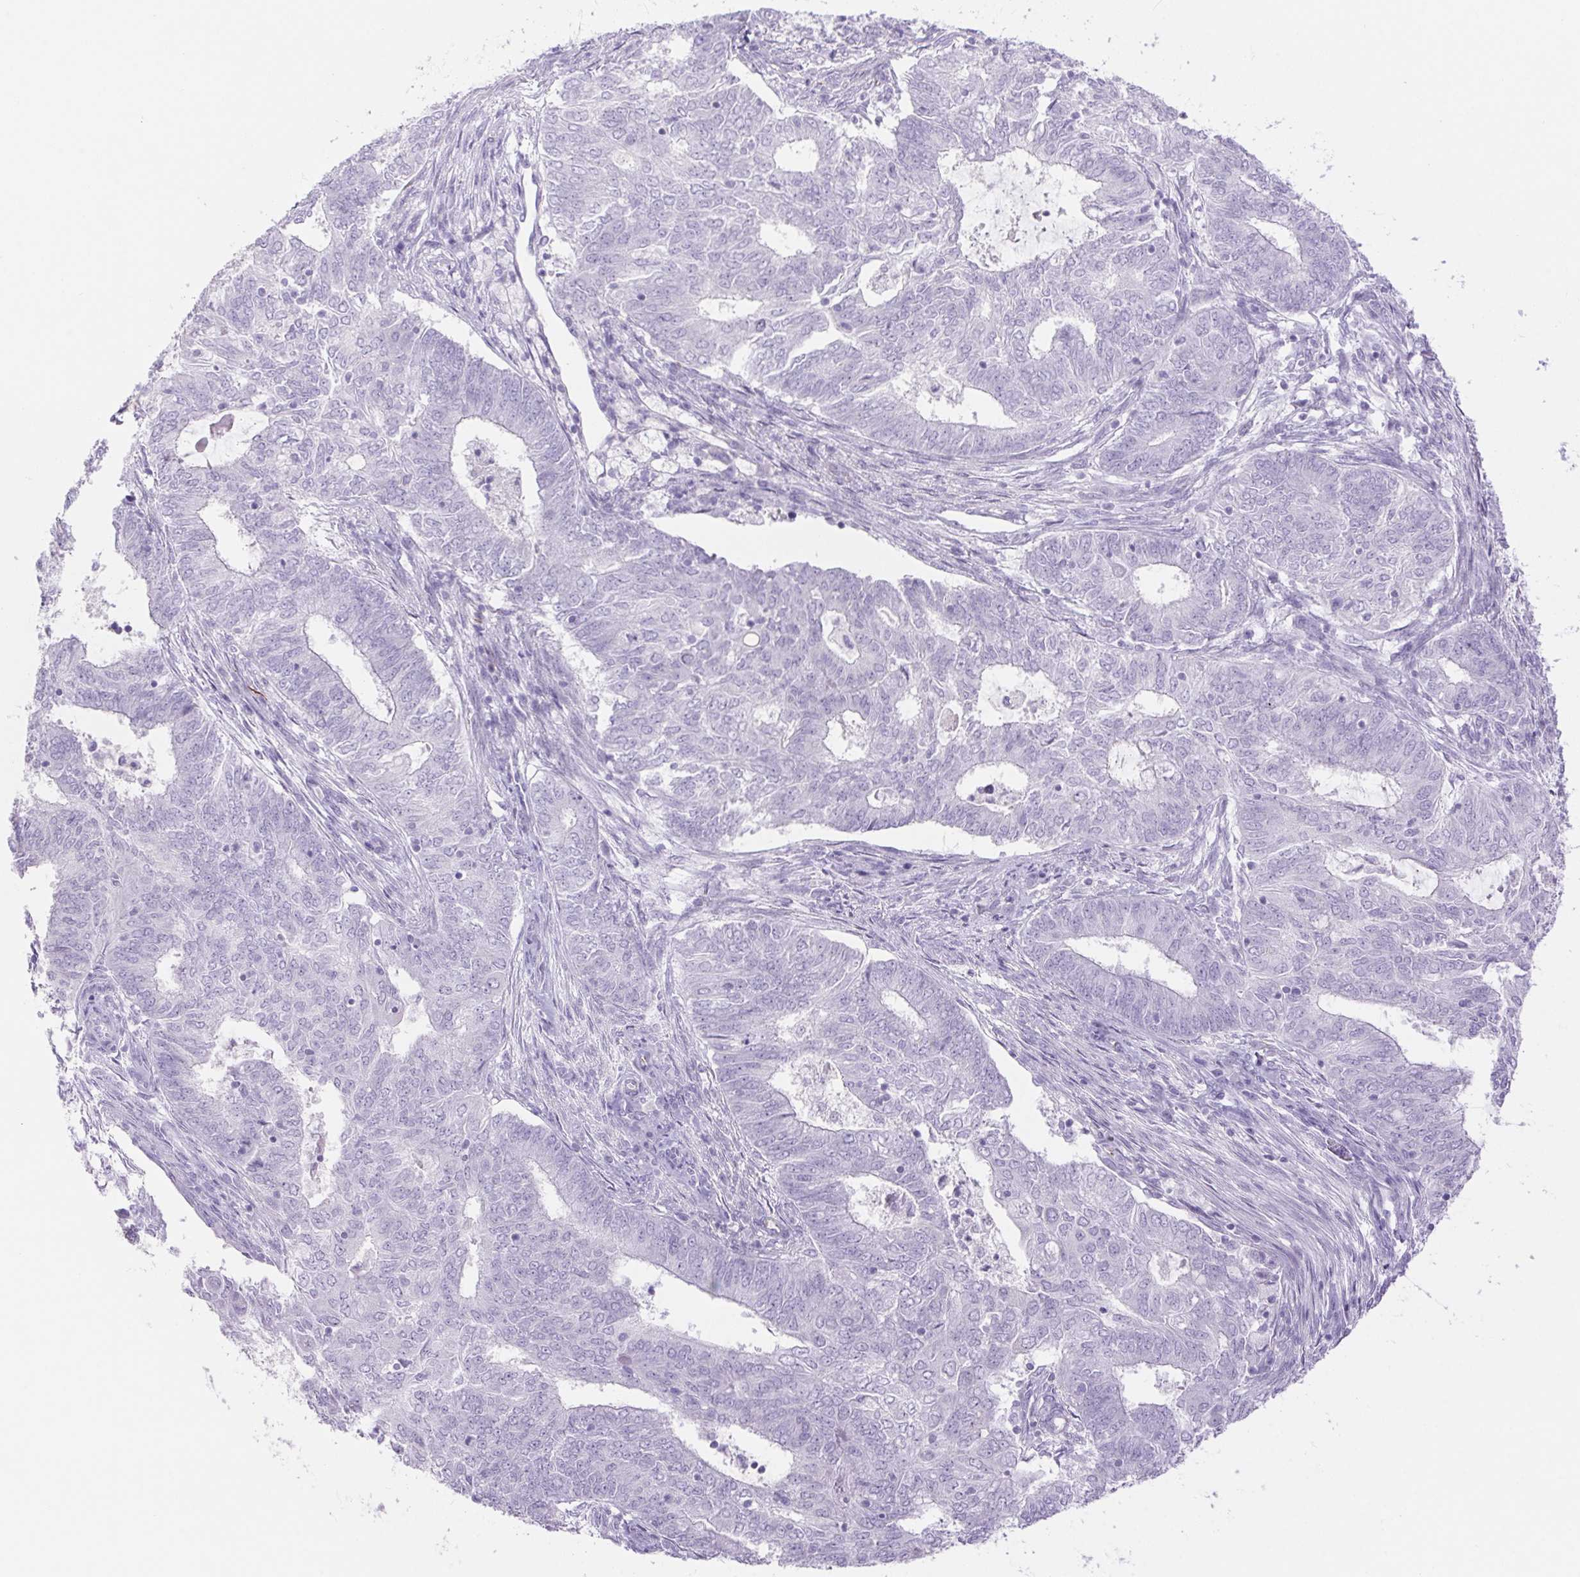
{"staining": {"intensity": "negative", "quantity": "none", "location": "none"}, "tissue": "endometrial cancer", "cell_type": "Tumor cells", "image_type": "cancer", "snomed": [{"axis": "morphology", "description": "Adenocarcinoma, NOS"}, {"axis": "topography", "description": "Endometrium"}], "caption": "Immunohistochemistry (IHC) of adenocarcinoma (endometrial) shows no positivity in tumor cells.", "gene": "ERP27", "patient": {"sex": "female", "age": 62}}